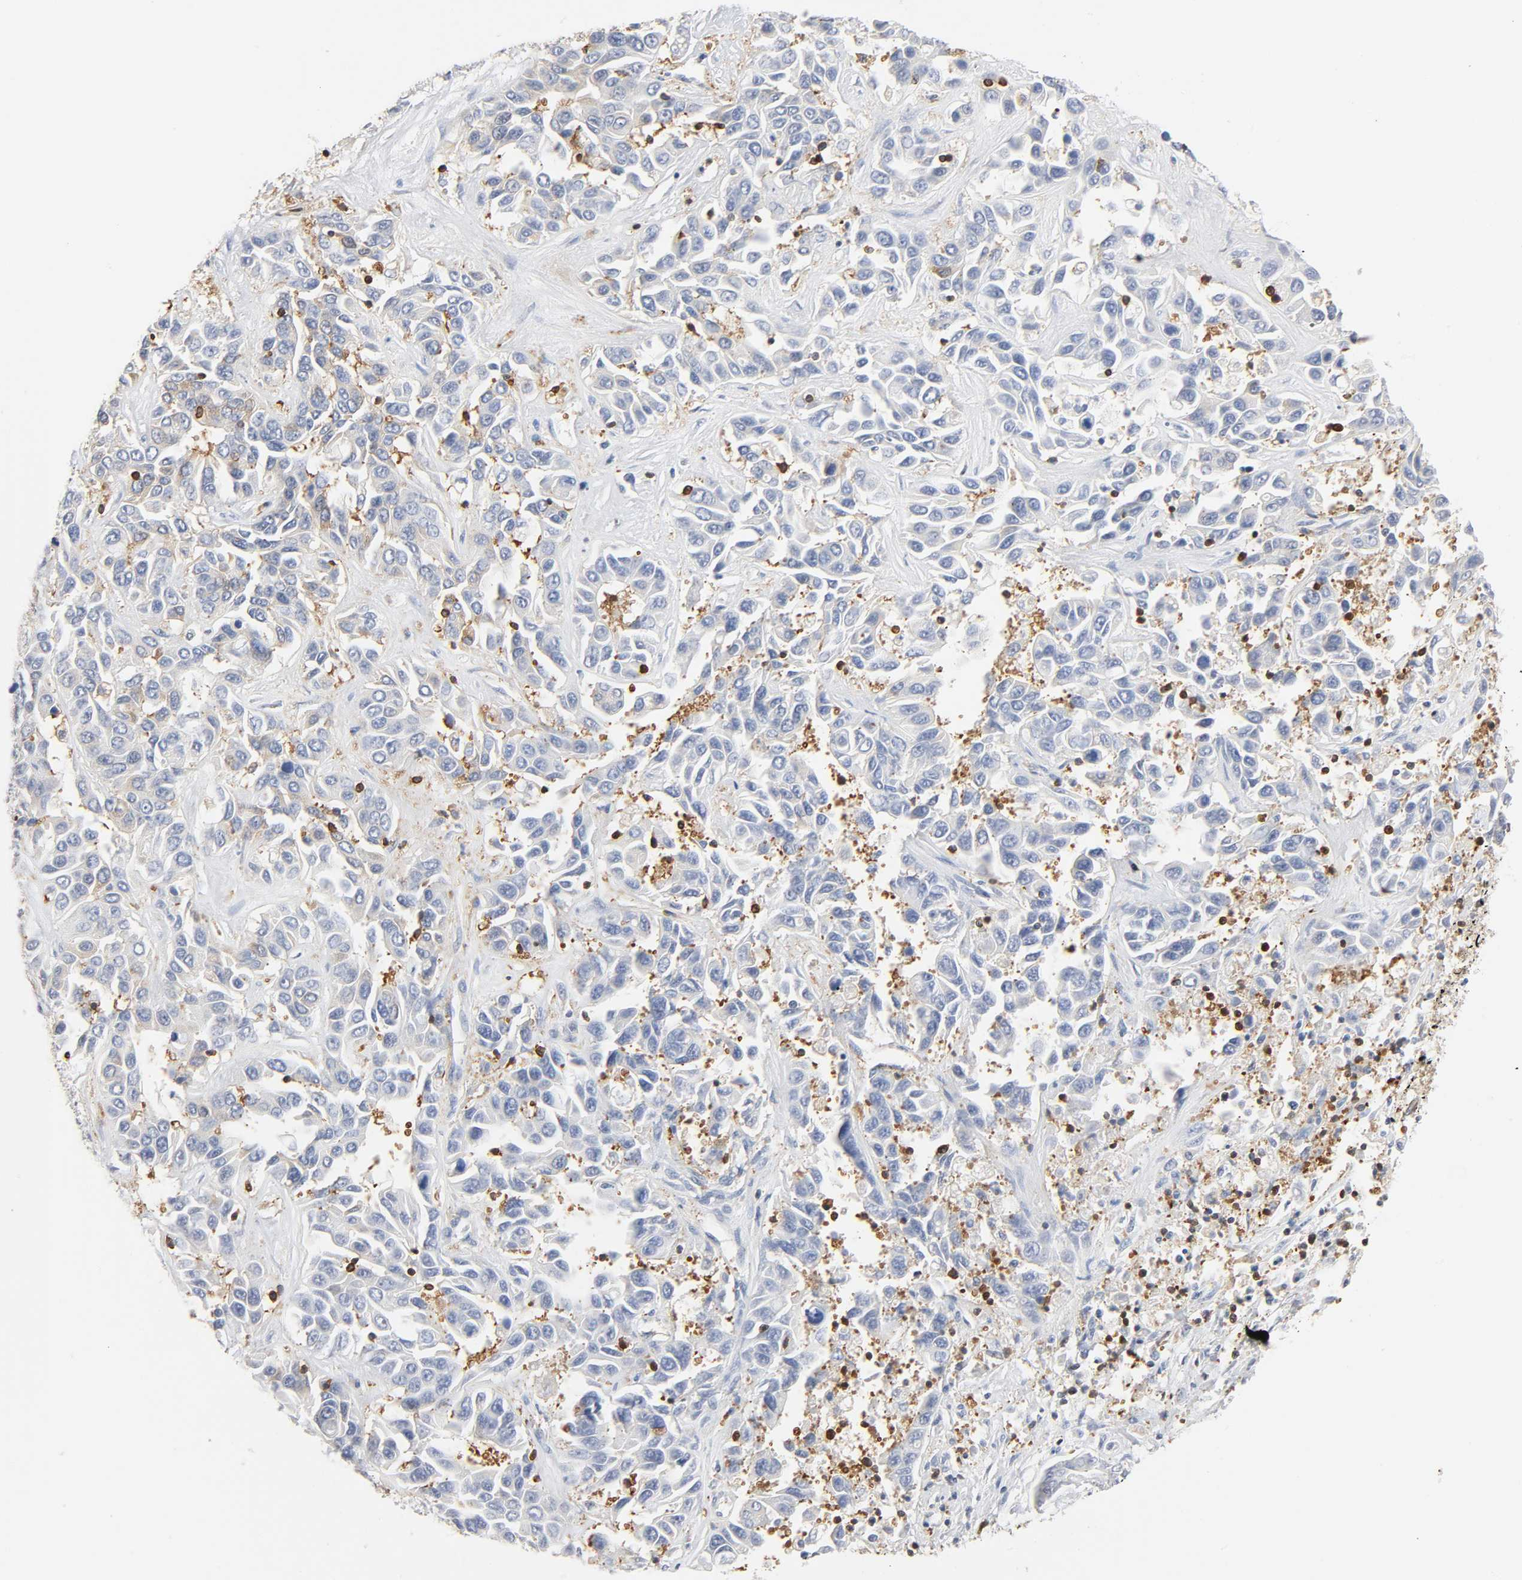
{"staining": {"intensity": "negative", "quantity": "none", "location": "none"}, "tissue": "liver cancer", "cell_type": "Tumor cells", "image_type": "cancer", "snomed": [{"axis": "morphology", "description": "Cholangiocarcinoma"}, {"axis": "topography", "description": "Liver"}], "caption": "Immunohistochemistry (IHC) image of neoplastic tissue: liver cholangiocarcinoma stained with DAB demonstrates no significant protein staining in tumor cells. (DAB IHC visualized using brightfield microscopy, high magnification).", "gene": "BIN1", "patient": {"sex": "female", "age": 52}}